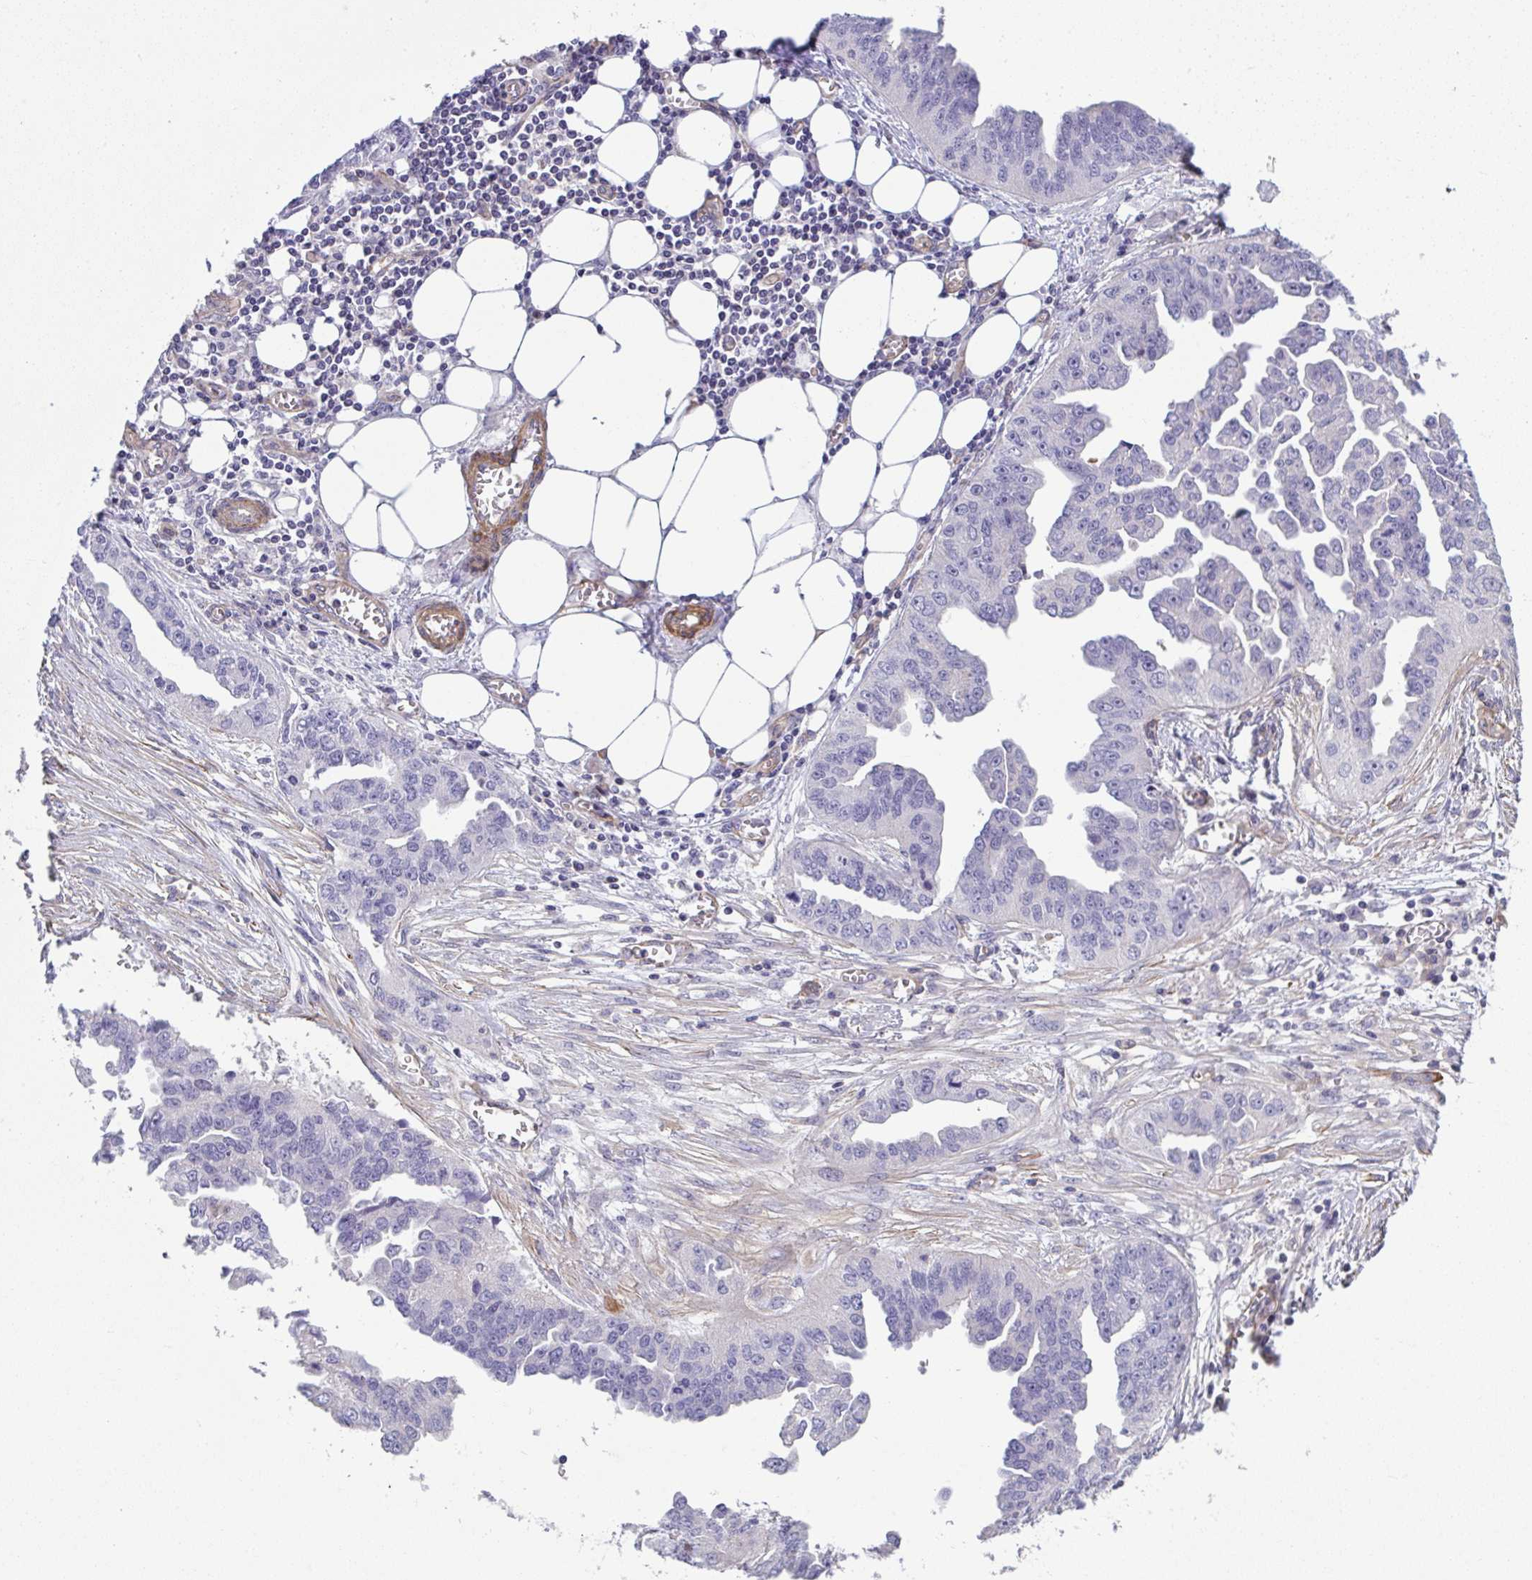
{"staining": {"intensity": "negative", "quantity": "none", "location": "none"}, "tissue": "ovarian cancer", "cell_type": "Tumor cells", "image_type": "cancer", "snomed": [{"axis": "morphology", "description": "Cystadenocarcinoma, serous, NOS"}, {"axis": "topography", "description": "Ovary"}], "caption": "Immunohistochemistry (IHC) image of ovarian cancer stained for a protein (brown), which demonstrates no staining in tumor cells. The staining is performed using DAB (3,3'-diaminobenzidine) brown chromogen with nuclei counter-stained in using hematoxylin.", "gene": "MYL12A", "patient": {"sex": "female", "age": 75}}